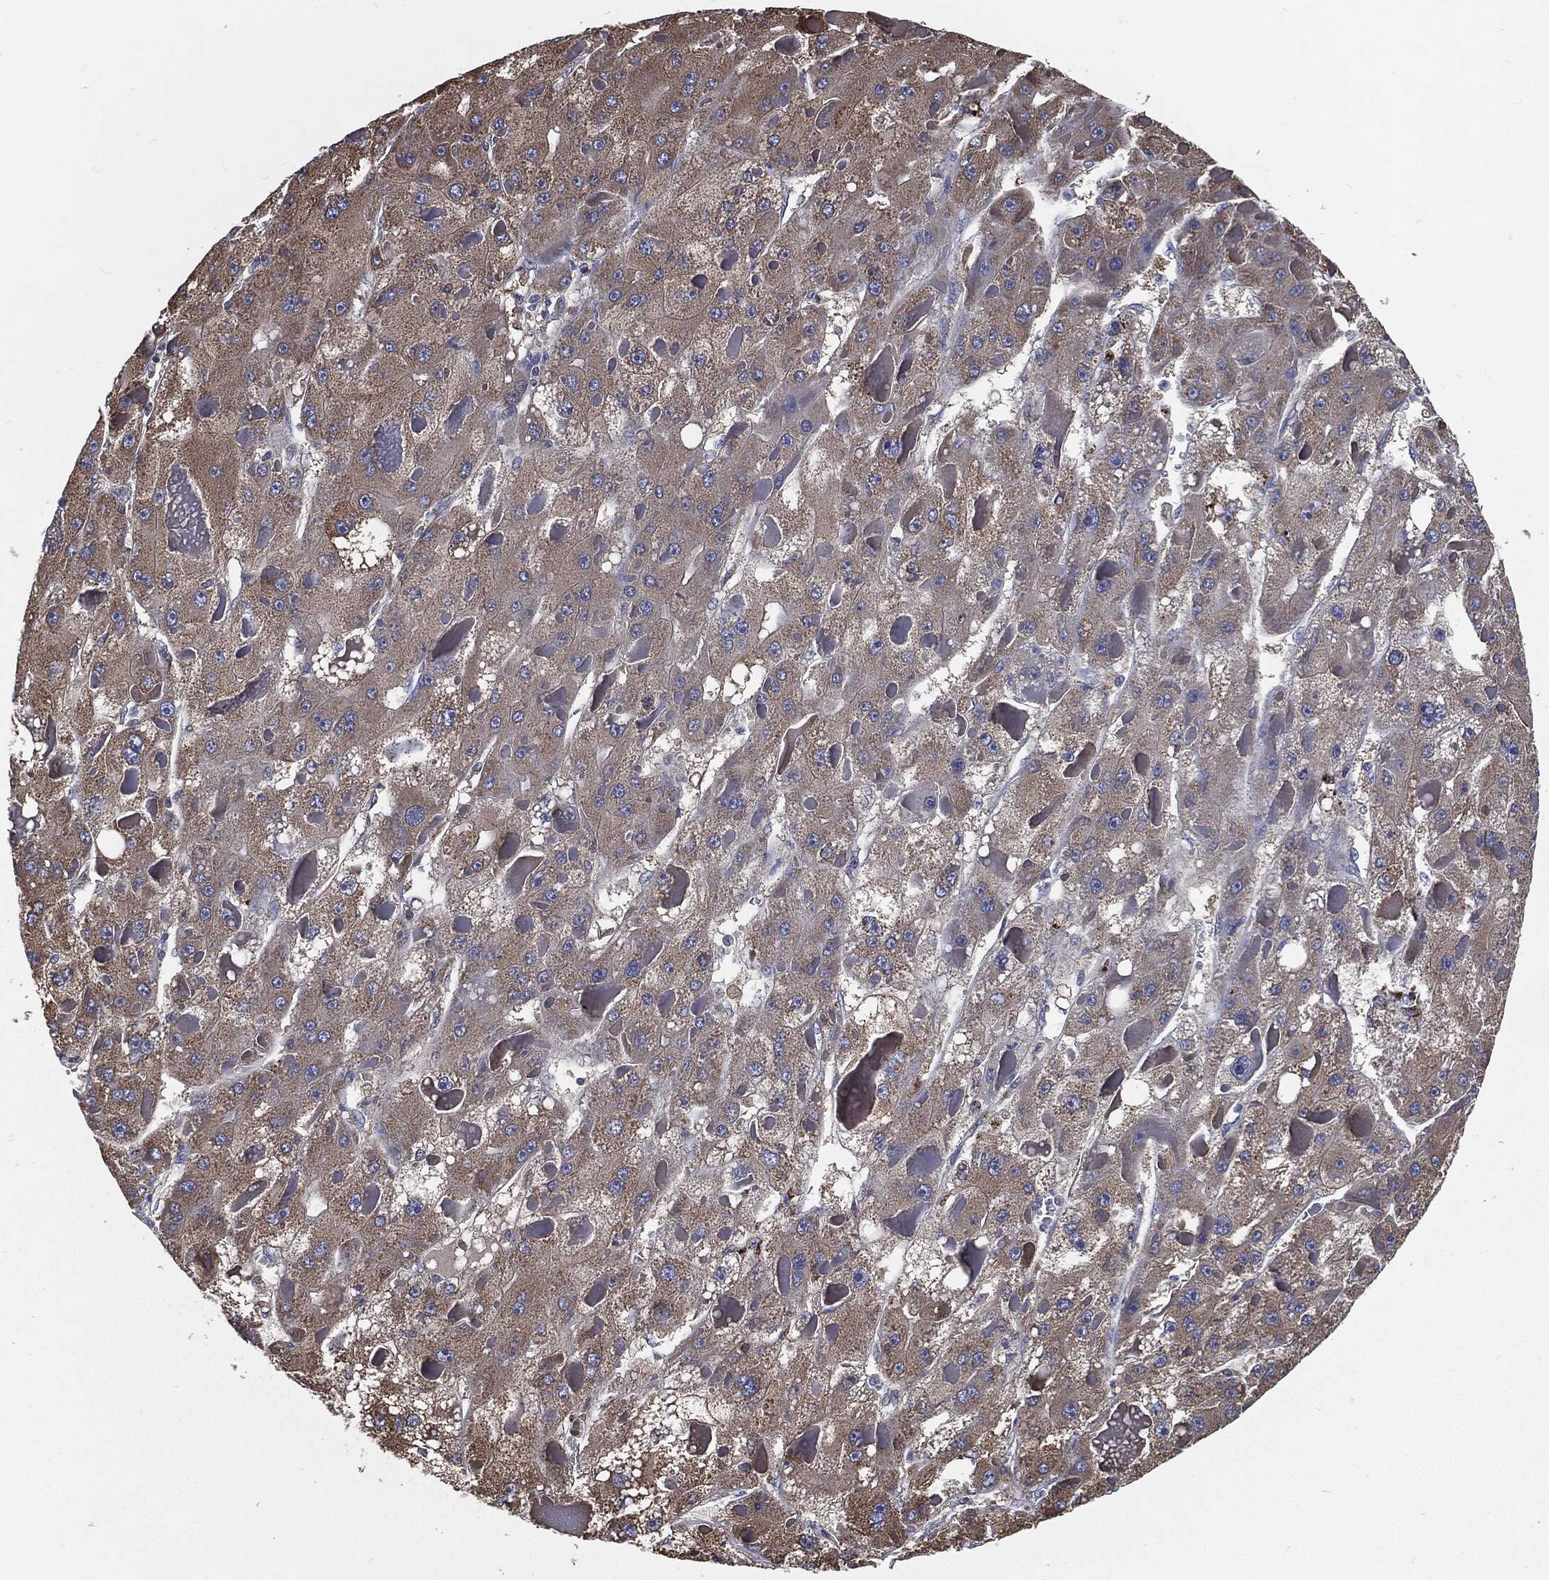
{"staining": {"intensity": "moderate", "quantity": "25%-75%", "location": "cytoplasmic/membranous"}, "tissue": "liver cancer", "cell_type": "Tumor cells", "image_type": "cancer", "snomed": [{"axis": "morphology", "description": "Carcinoma, Hepatocellular, NOS"}, {"axis": "topography", "description": "Liver"}], "caption": "Hepatocellular carcinoma (liver) stained with a brown dye shows moderate cytoplasmic/membranous positive expression in about 25%-75% of tumor cells.", "gene": "PRDX4", "patient": {"sex": "female", "age": 73}}